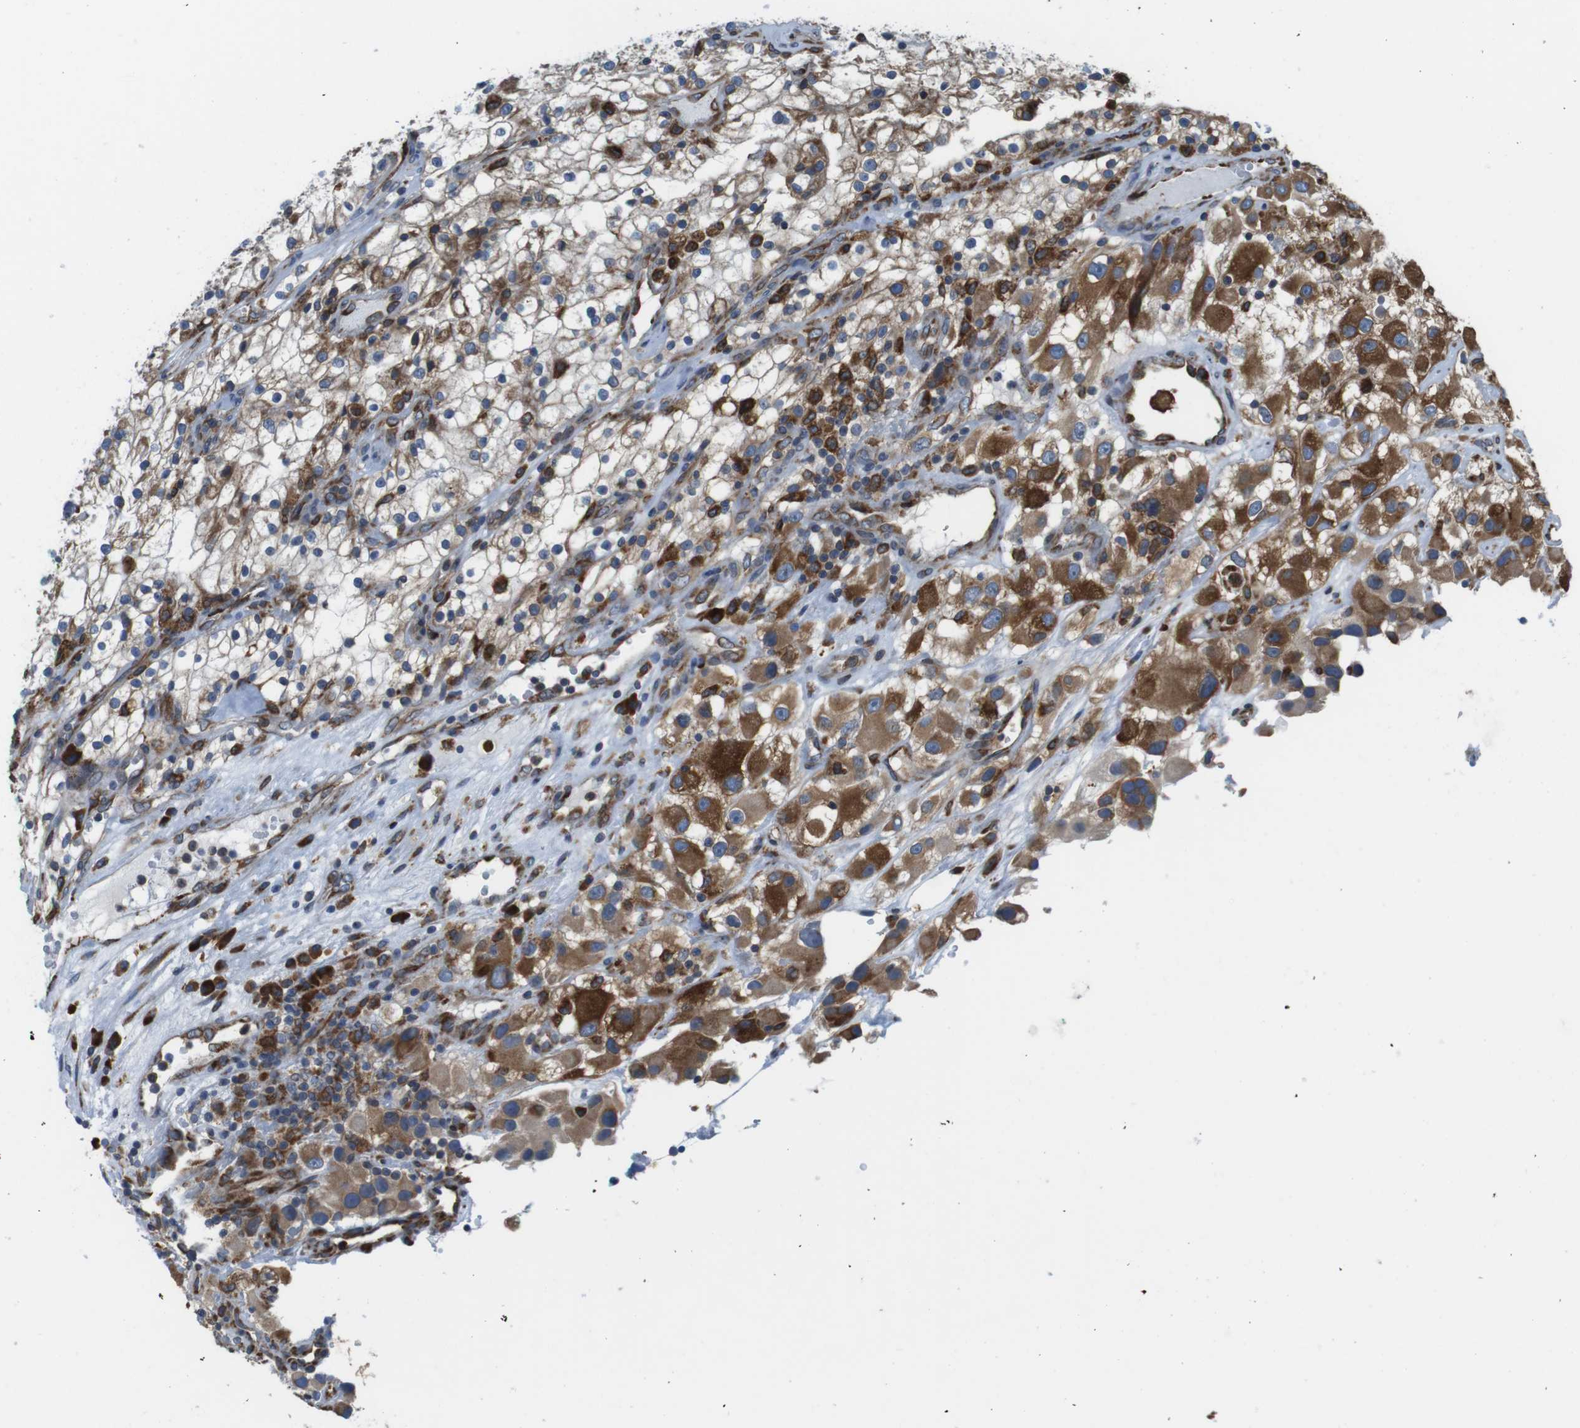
{"staining": {"intensity": "moderate", "quantity": ">75%", "location": "cytoplasmic/membranous"}, "tissue": "renal cancer", "cell_type": "Tumor cells", "image_type": "cancer", "snomed": [{"axis": "morphology", "description": "Adenocarcinoma, NOS"}, {"axis": "topography", "description": "Kidney"}], "caption": "Immunohistochemical staining of renal adenocarcinoma demonstrates medium levels of moderate cytoplasmic/membranous staining in about >75% of tumor cells. The protein of interest is stained brown, and the nuclei are stained in blue (DAB IHC with brightfield microscopy, high magnification).", "gene": "UGGT1", "patient": {"sex": "female", "age": 52}}